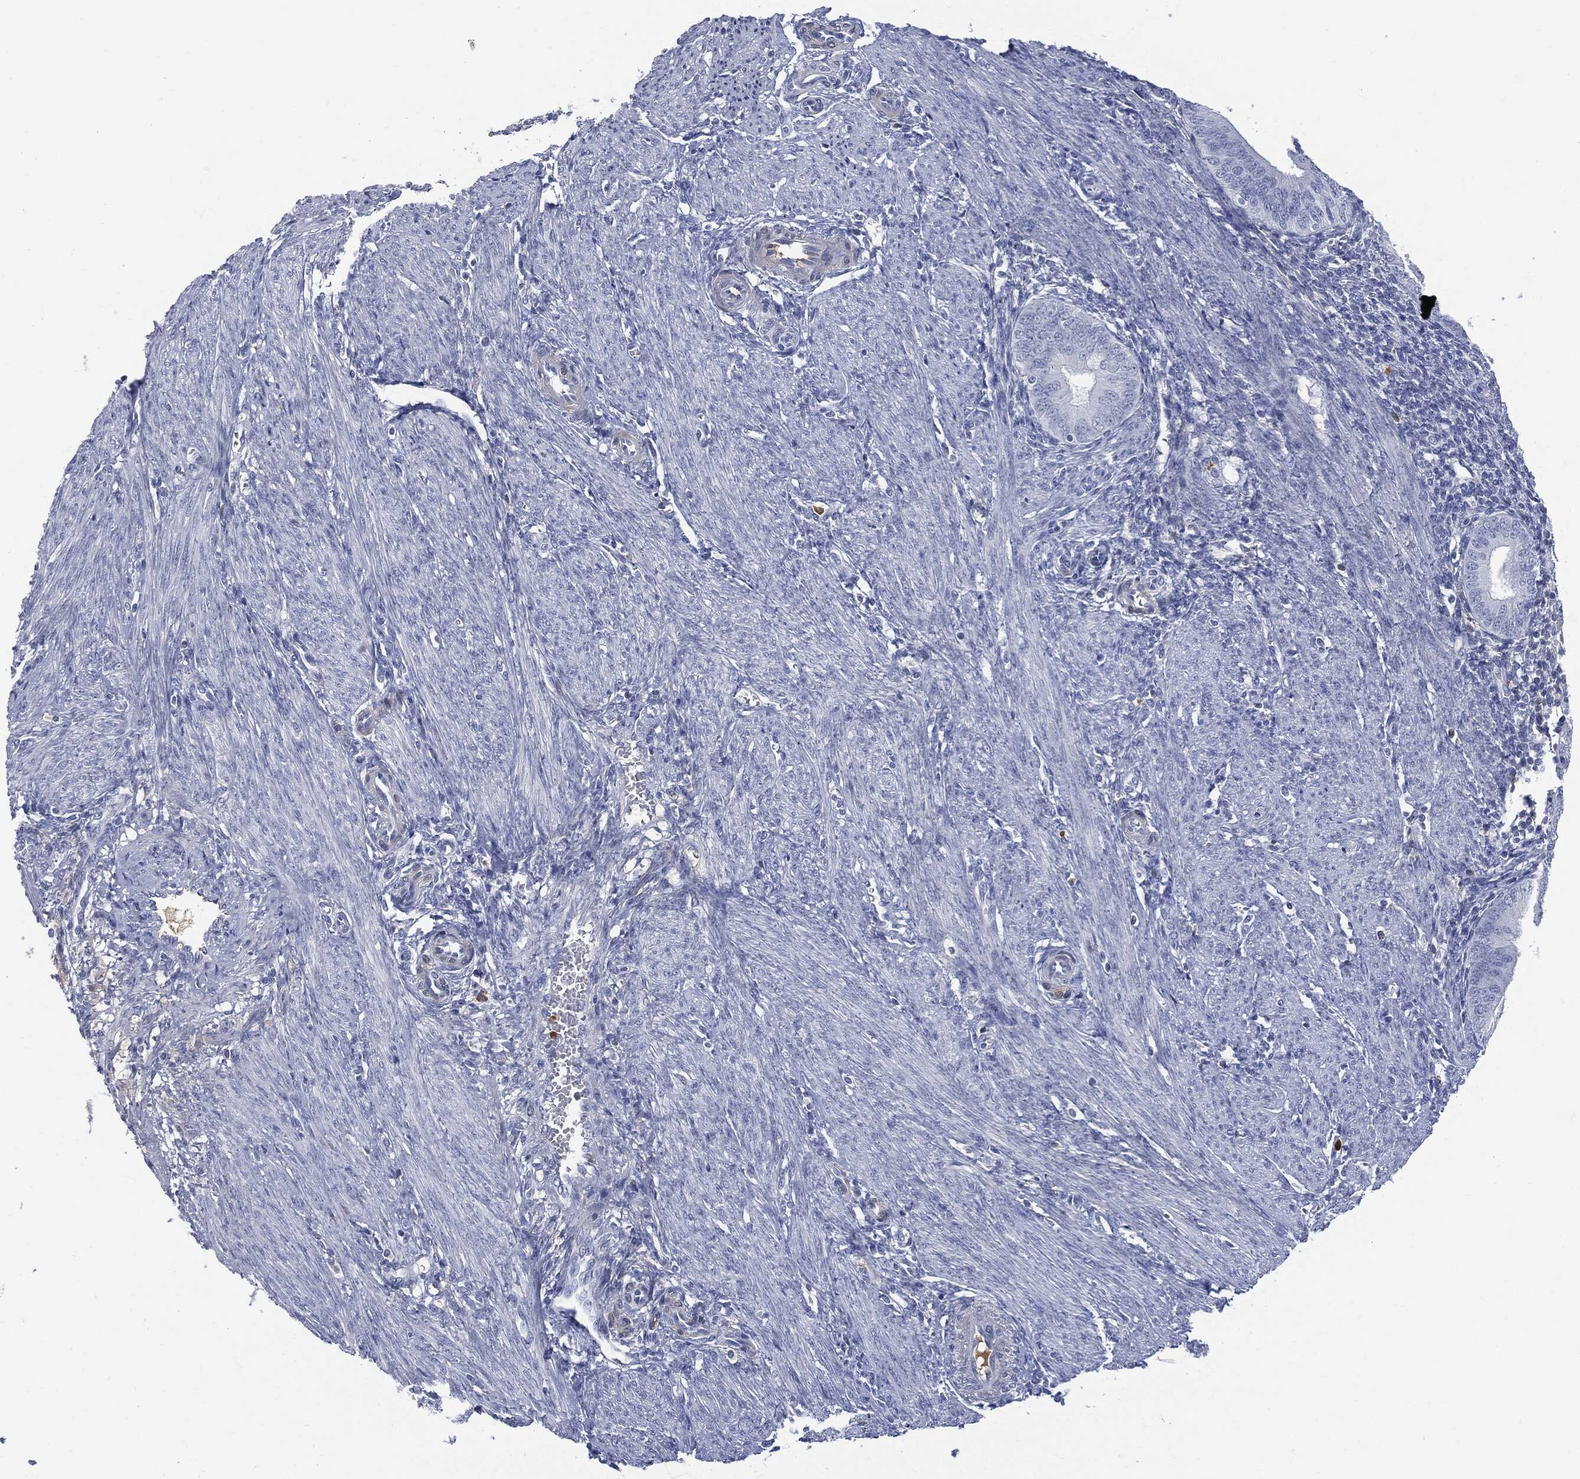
{"staining": {"intensity": "negative", "quantity": "none", "location": "none"}, "tissue": "endometrium", "cell_type": "Cells in endometrial stroma", "image_type": "normal", "snomed": [{"axis": "morphology", "description": "Normal tissue, NOS"}, {"axis": "topography", "description": "Endometrium"}], "caption": "Benign endometrium was stained to show a protein in brown. There is no significant staining in cells in endometrial stroma. Brightfield microscopy of immunohistochemistry stained with DAB (brown) and hematoxylin (blue), captured at high magnification.", "gene": "BTK", "patient": {"sex": "female", "age": 39}}